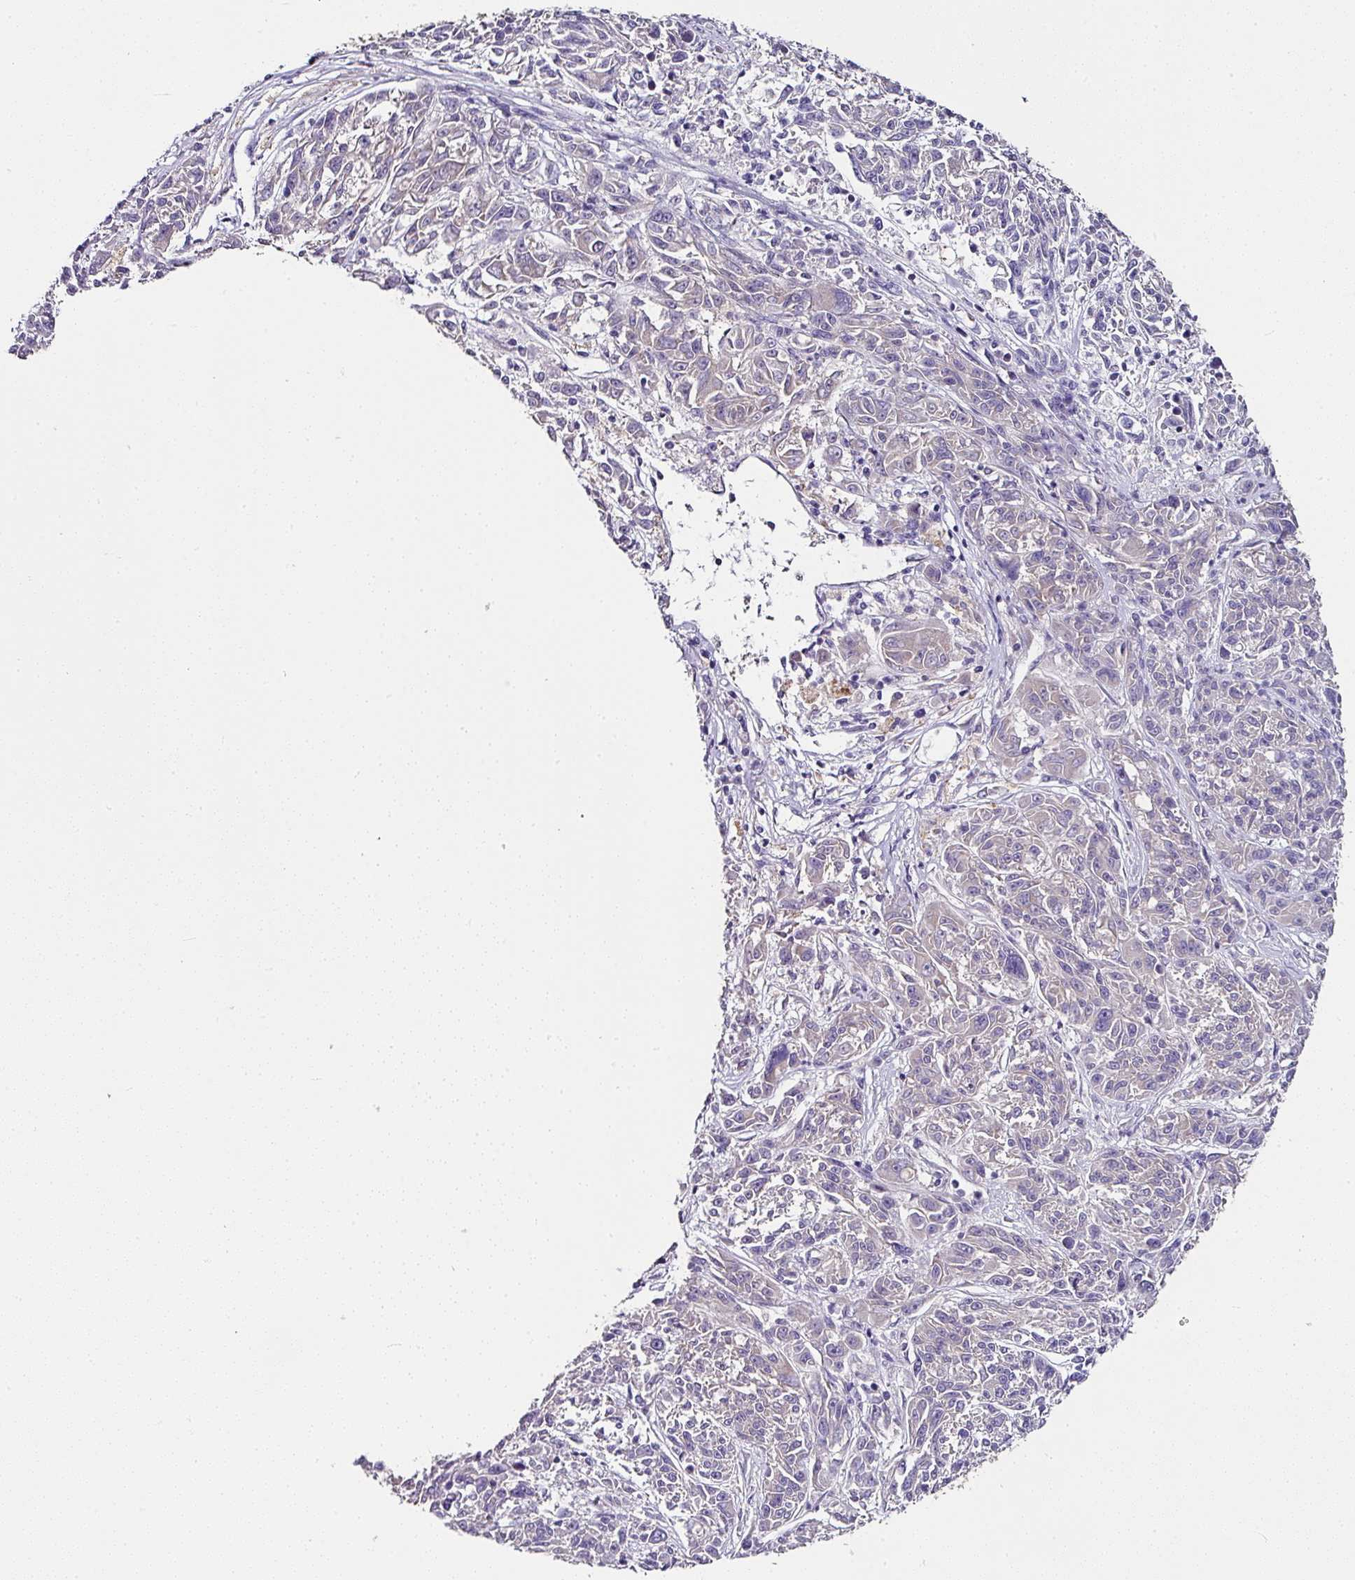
{"staining": {"intensity": "negative", "quantity": "none", "location": "none"}, "tissue": "melanoma", "cell_type": "Tumor cells", "image_type": "cancer", "snomed": [{"axis": "morphology", "description": "Malignant melanoma, NOS"}, {"axis": "topography", "description": "Skin"}], "caption": "This photomicrograph is of melanoma stained with immunohistochemistry (IHC) to label a protein in brown with the nuclei are counter-stained blue. There is no positivity in tumor cells.", "gene": "SKIC2", "patient": {"sex": "male", "age": 53}}